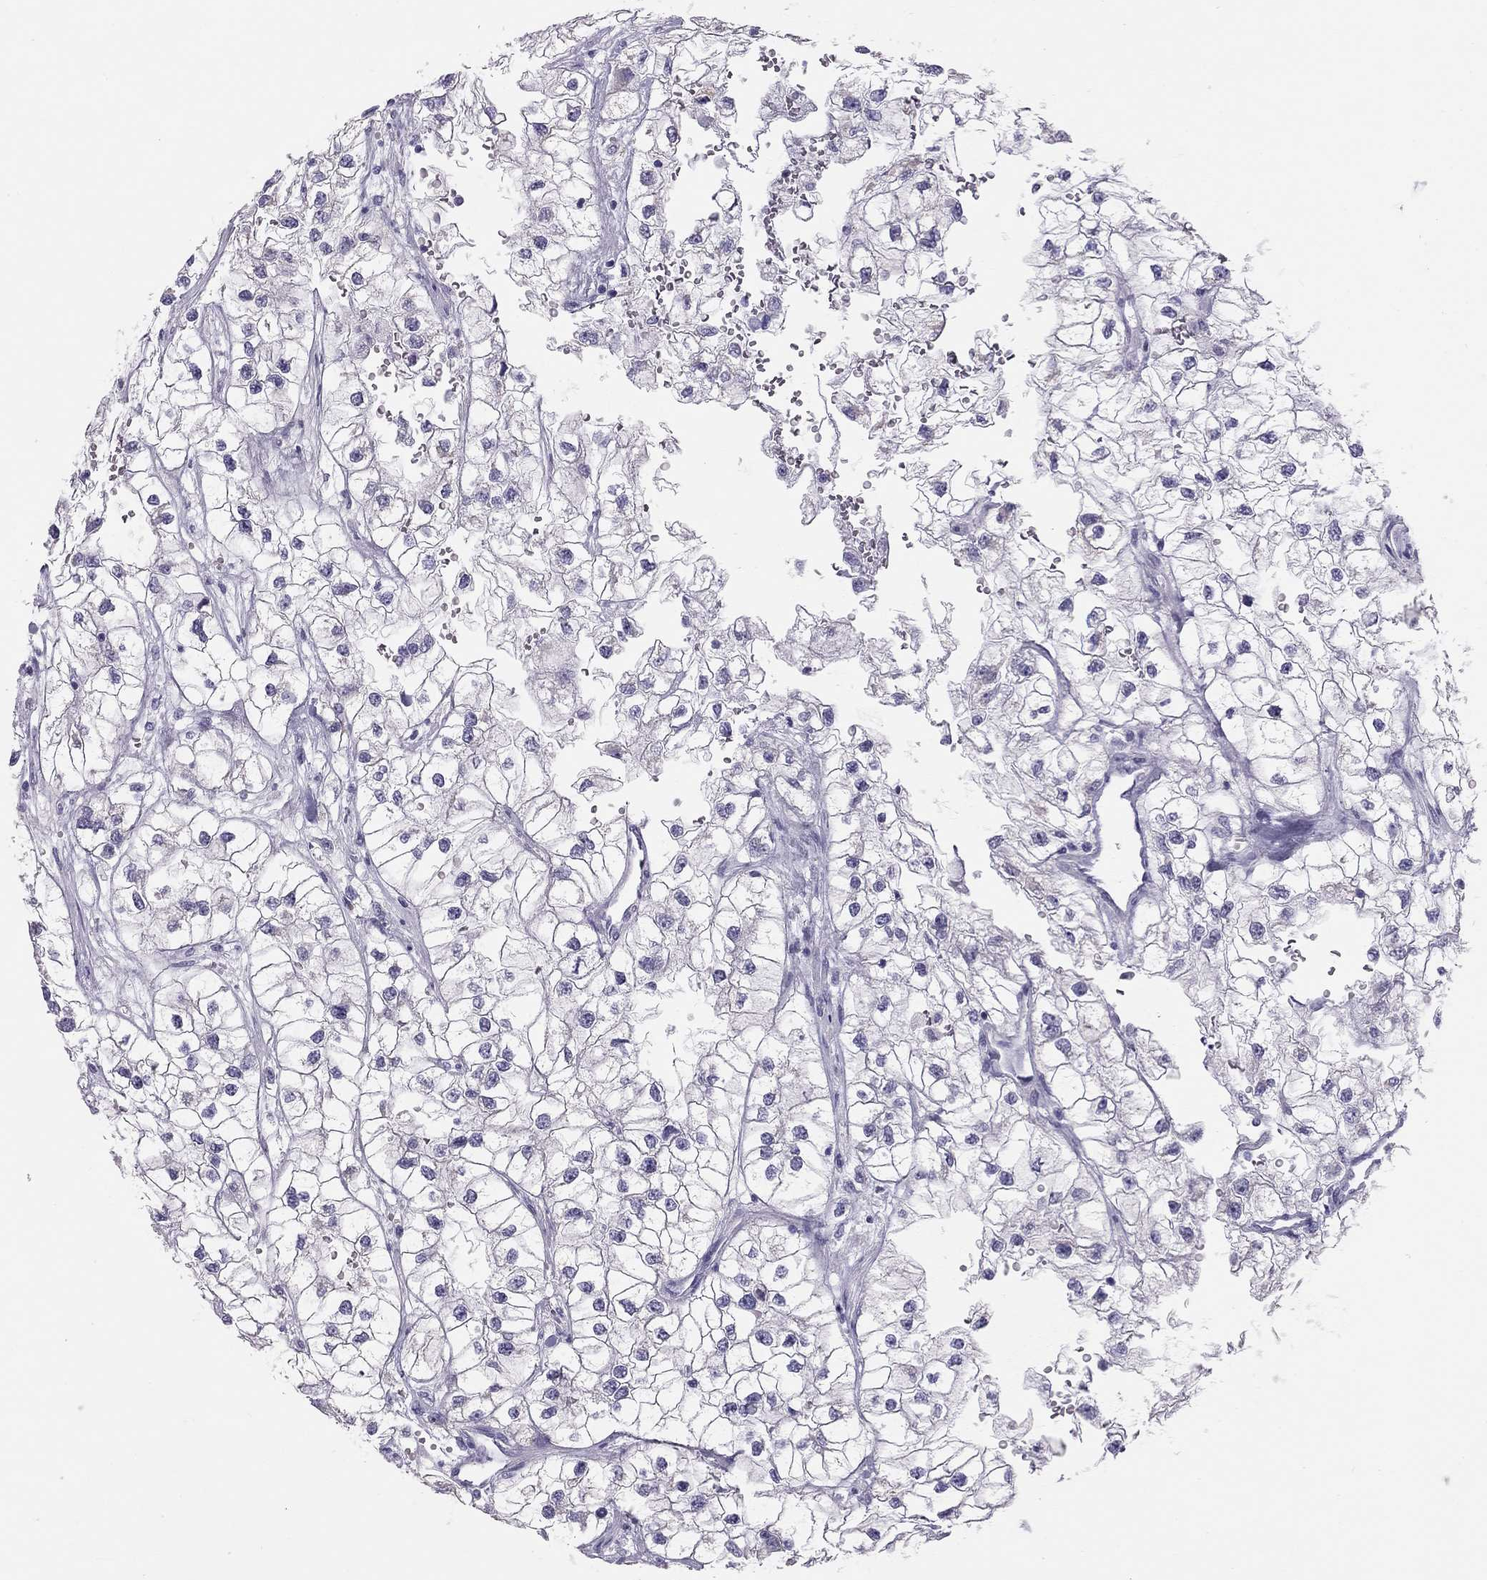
{"staining": {"intensity": "negative", "quantity": "none", "location": "none"}, "tissue": "renal cancer", "cell_type": "Tumor cells", "image_type": "cancer", "snomed": [{"axis": "morphology", "description": "Adenocarcinoma, NOS"}, {"axis": "topography", "description": "Kidney"}], "caption": "Tumor cells show no significant staining in adenocarcinoma (renal).", "gene": "SPATA12", "patient": {"sex": "male", "age": 59}}